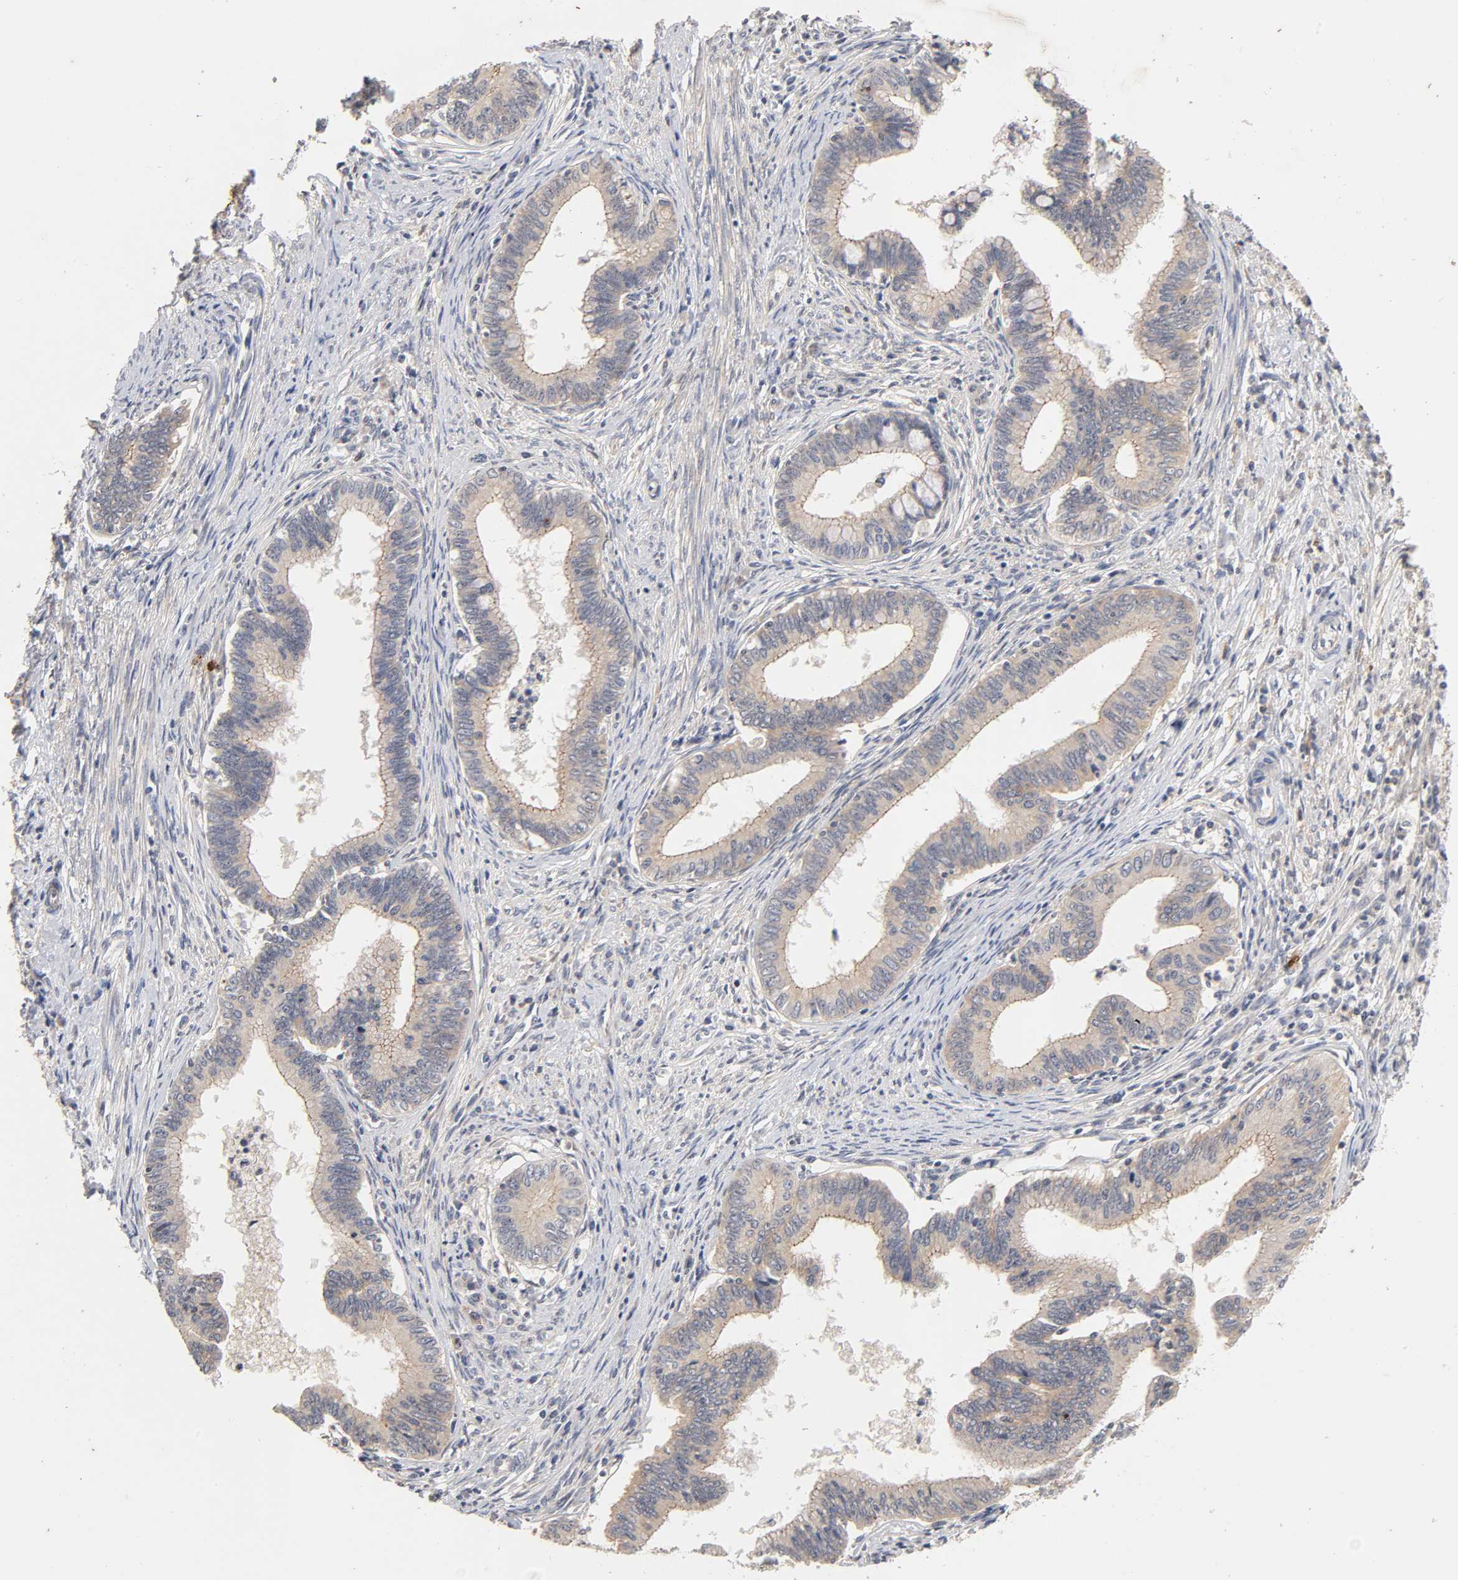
{"staining": {"intensity": "weak", "quantity": ">75%", "location": "cytoplasmic/membranous"}, "tissue": "cervical cancer", "cell_type": "Tumor cells", "image_type": "cancer", "snomed": [{"axis": "morphology", "description": "Adenocarcinoma, NOS"}, {"axis": "topography", "description": "Cervix"}], "caption": "Adenocarcinoma (cervical) was stained to show a protein in brown. There is low levels of weak cytoplasmic/membranous expression in approximately >75% of tumor cells. The protein of interest is stained brown, and the nuclei are stained in blue (DAB (3,3'-diaminobenzidine) IHC with brightfield microscopy, high magnification).", "gene": "CXADR", "patient": {"sex": "female", "age": 36}}